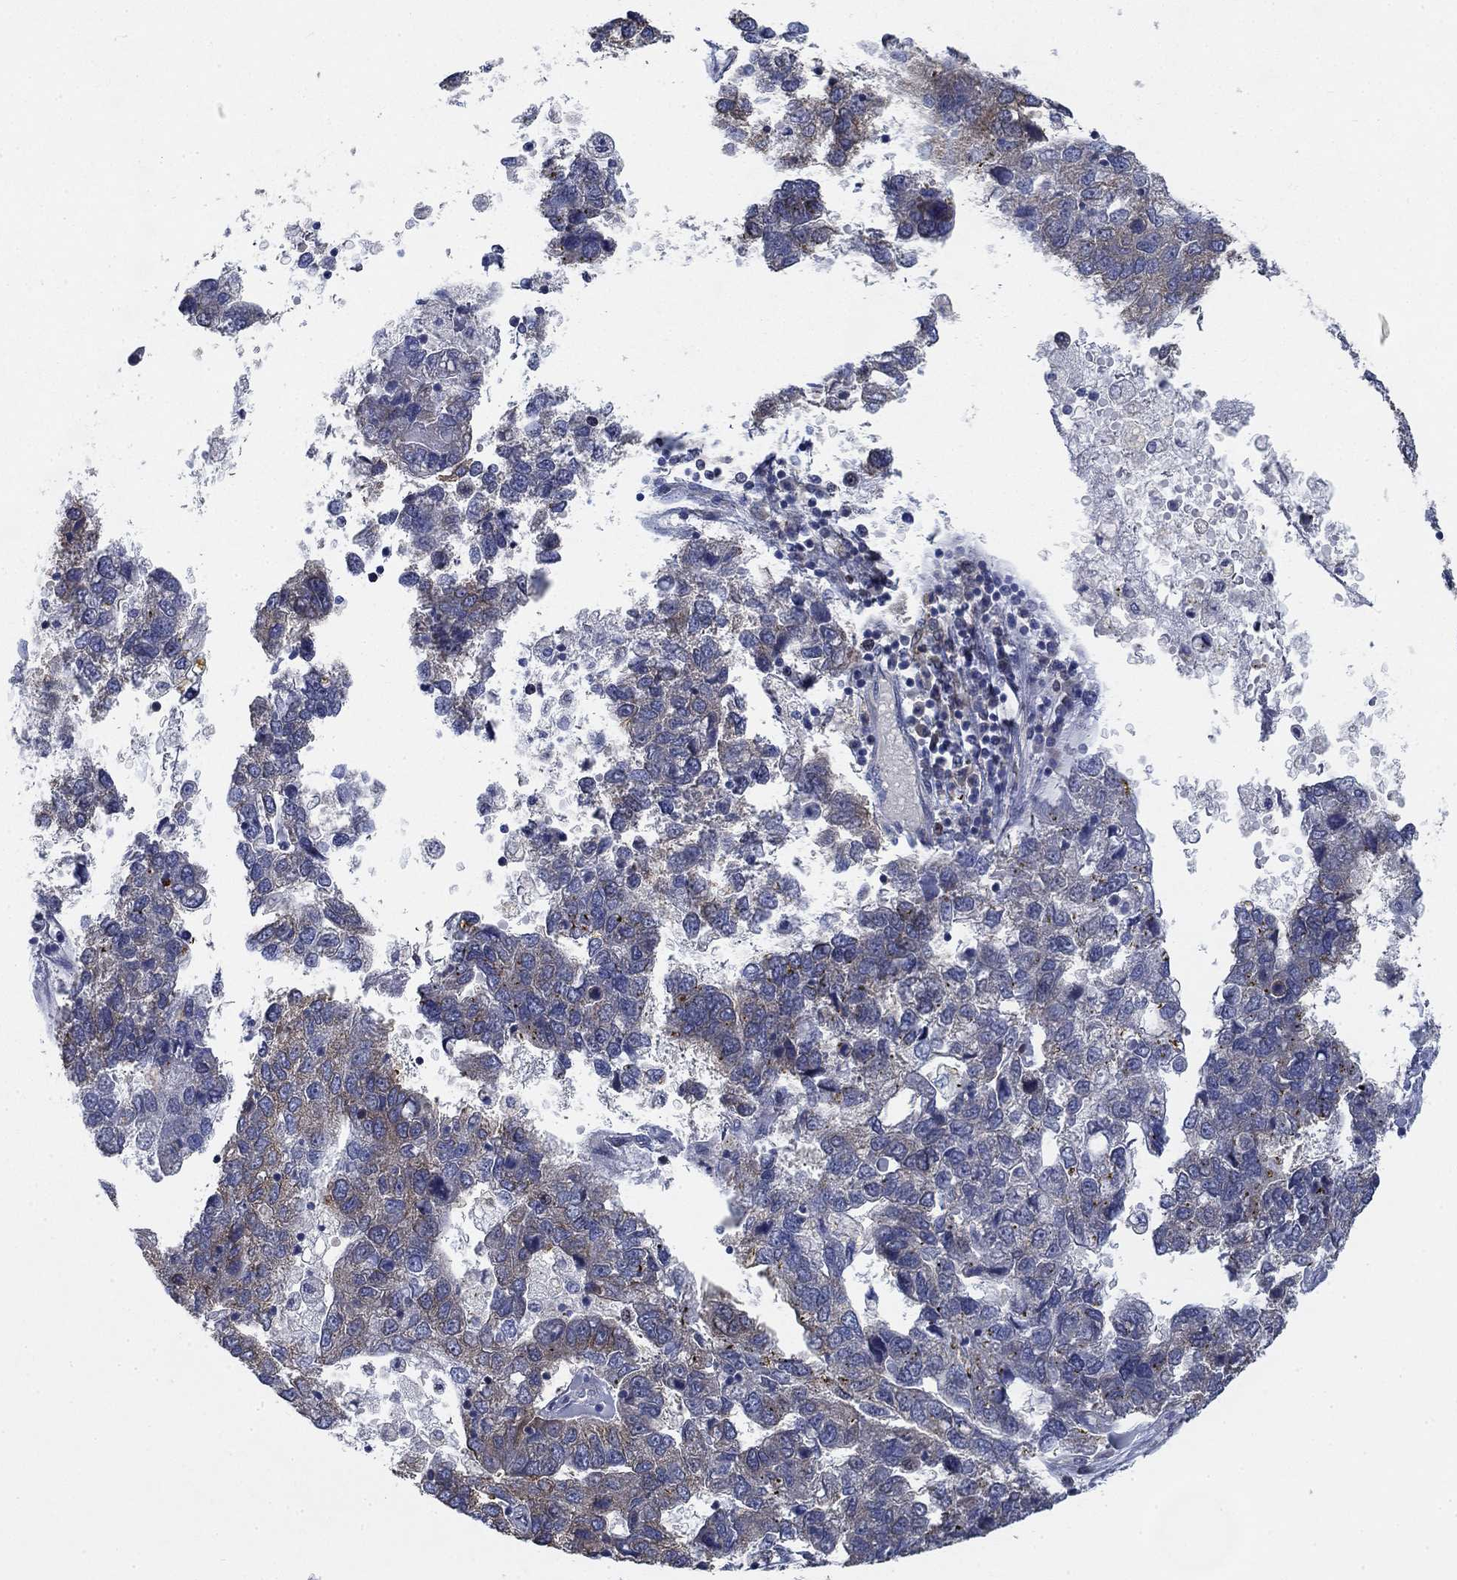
{"staining": {"intensity": "moderate", "quantity": "<25%", "location": "cytoplasmic/membranous"}, "tissue": "pancreatic cancer", "cell_type": "Tumor cells", "image_type": "cancer", "snomed": [{"axis": "morphology", "description": "Adenocarcinoma, NOS"}, {"axis": "topography", "description": "Pancreas"}], "caption": "This image displays adenocarcinoma (pancreatic) stained with immunohistochemistry (IHC) to label a protein in brown. The cytoplasmic/membranous of tumor cells show moderate positivity for the protein. Nuclei are counter-stained blue.", "gene": "MMP24", "patient": {"sex": "female", "age": 61}}